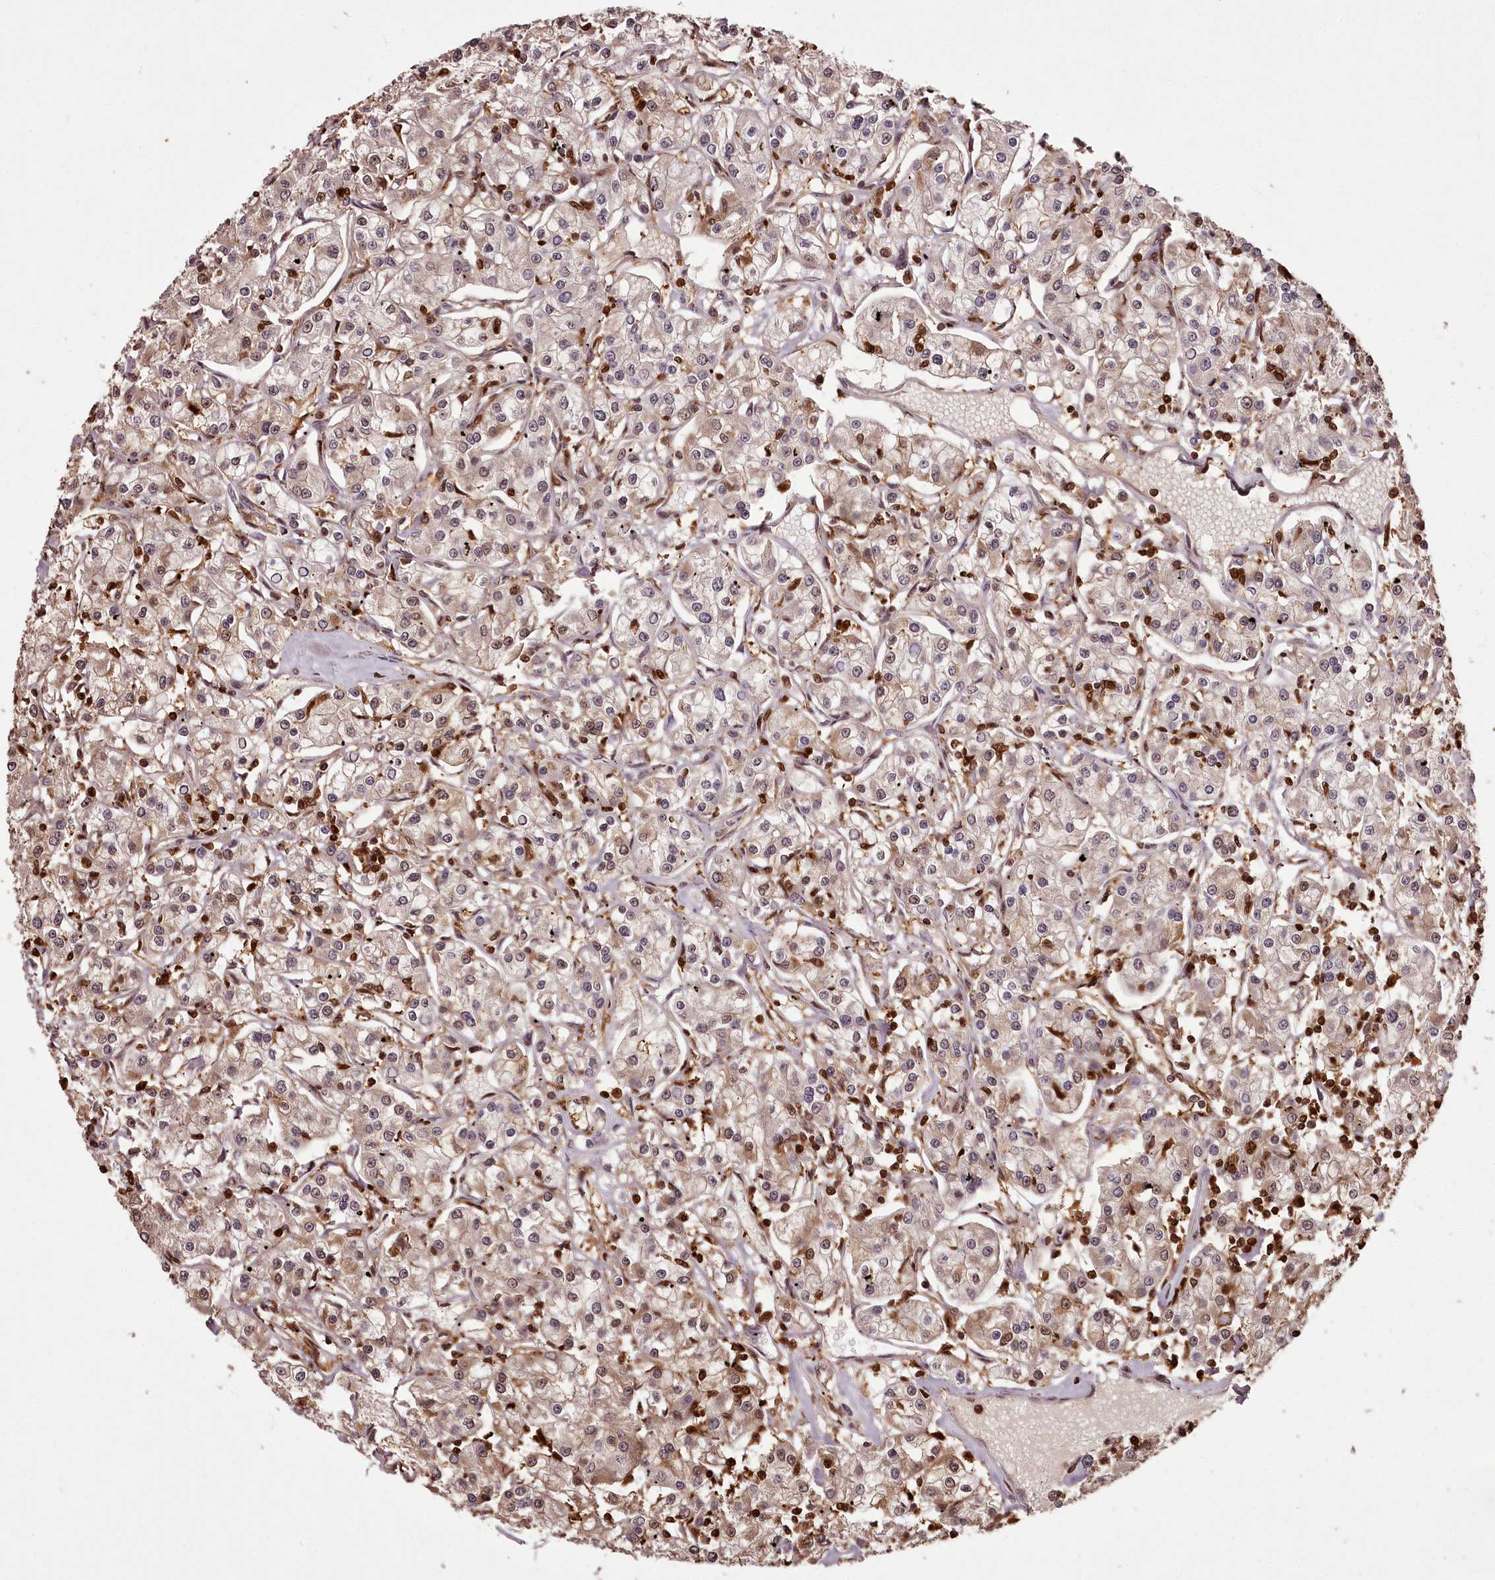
{"staining": {"intensity": "weak", "quantity": "25%-75%", "location": "cytoplasmic/membranous,nuclear"}, "tissue": "renal cancer", "cell_type": "Tumor cells", "image_type": "cancer", "snomed": [{"axis": "morphology", "description": "Adenocarcinoma, NOS"}, {"axis": "topography", "description": "Kidney"}], "caption": "Human renal adenocarcinoma stained with a brown dye shows weak cytoplasmic/membranous and nuclear positive staining in about 25%-75% of tumor cells.", "gene": "NPRL2", "patient": {"sex": "female", "age": 59}}